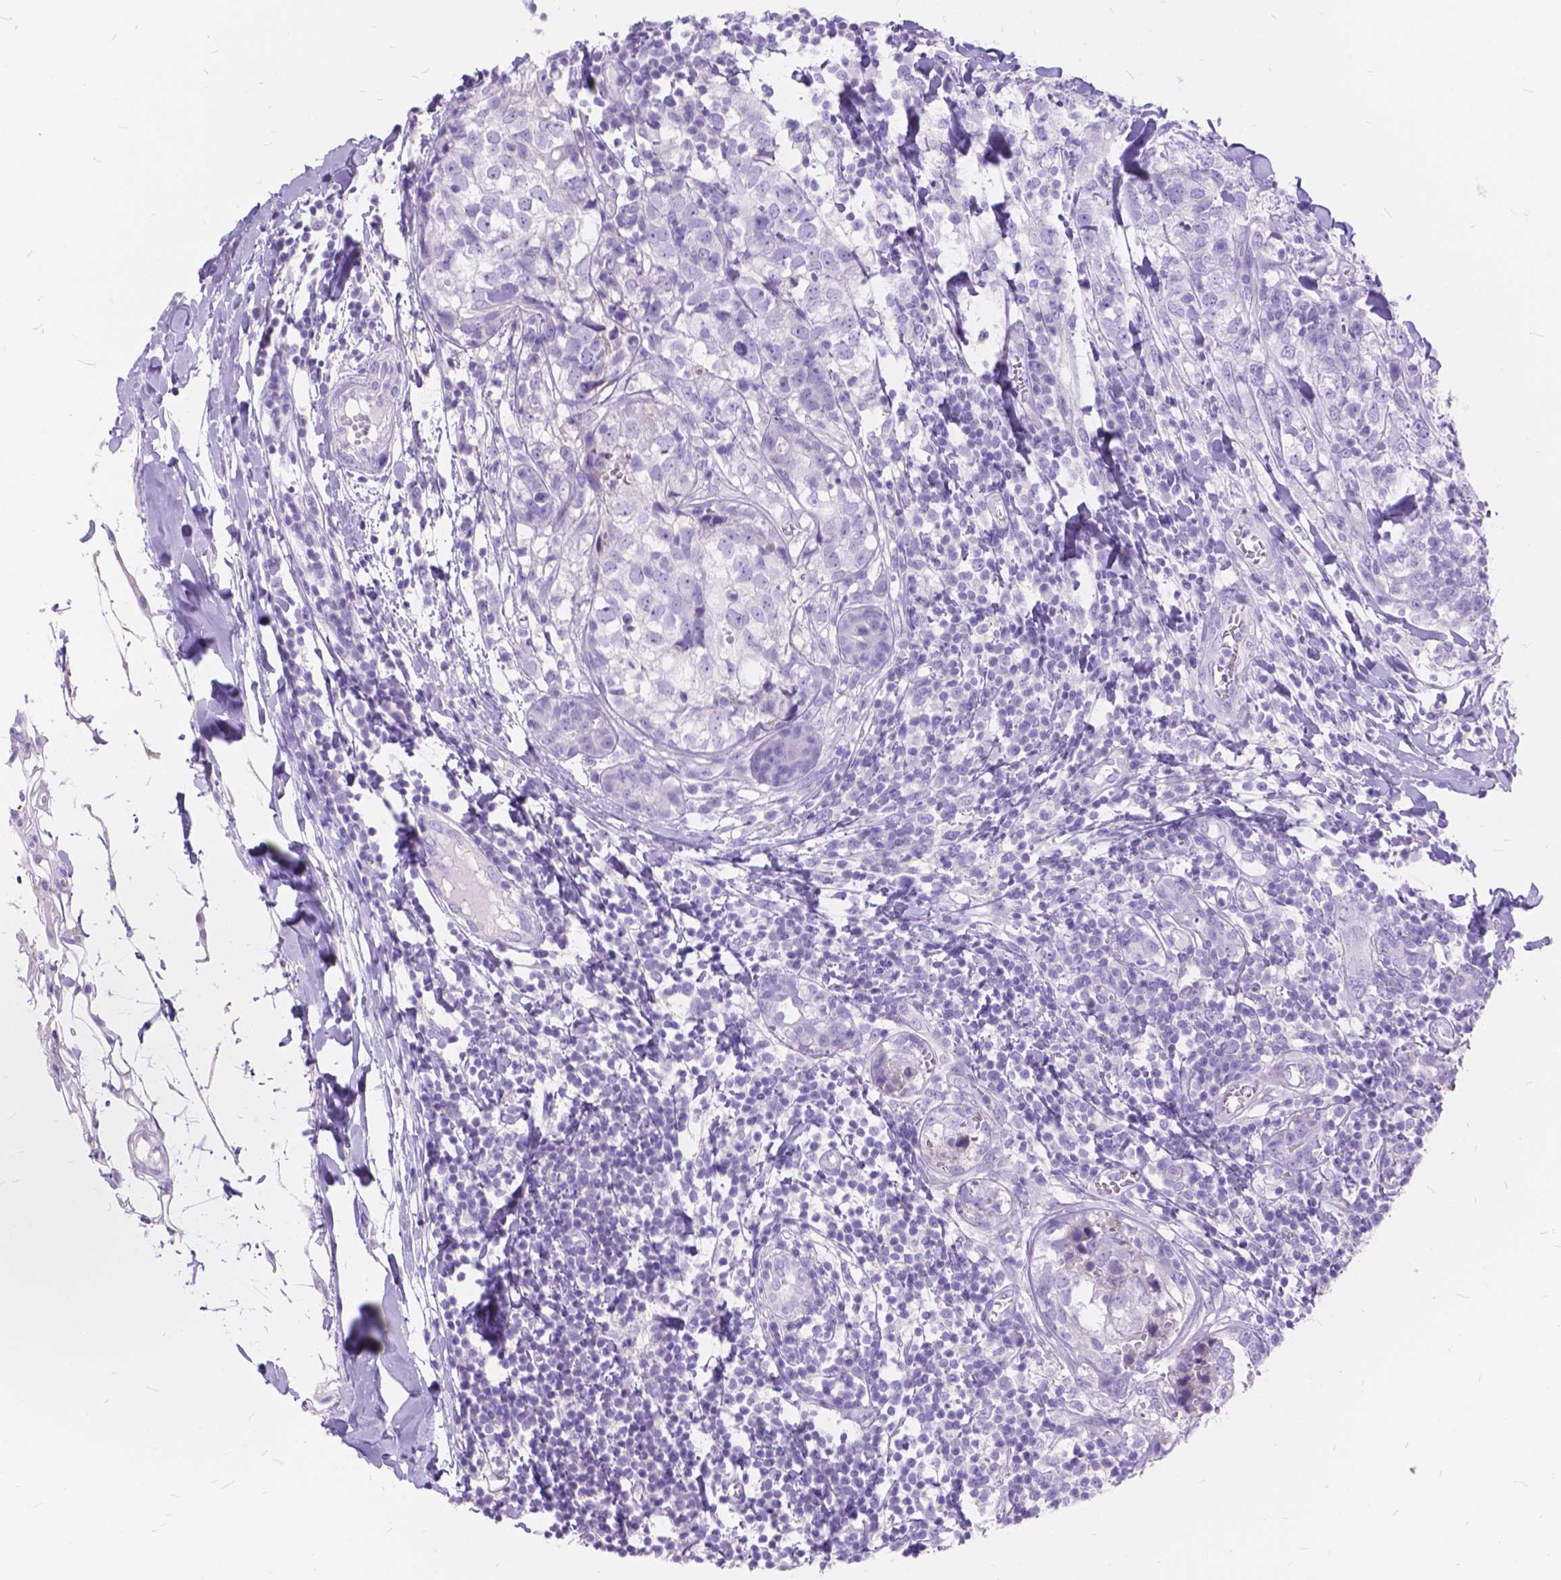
{"staining": {"intensity": "negative", "quantity": "none", "location": "none"}, "tissue": "breast cancer", "cell_type": "Tumor cells", "image_type": "cancer", "snomed": [{"axis": "morphology", "description": "Duct carcinoma"}, {"axis": "topography", "description": "Breast"}], "caption": "DAB (3,3'-diaminobenzidine) immunohistochemical staining of intraductal carcinoma (breast) shows no significant positivity in tumor cells. Nuclei are stained in blue.", "gene": "FOXL2", "patient": {"sex": "female", "age": 30}}